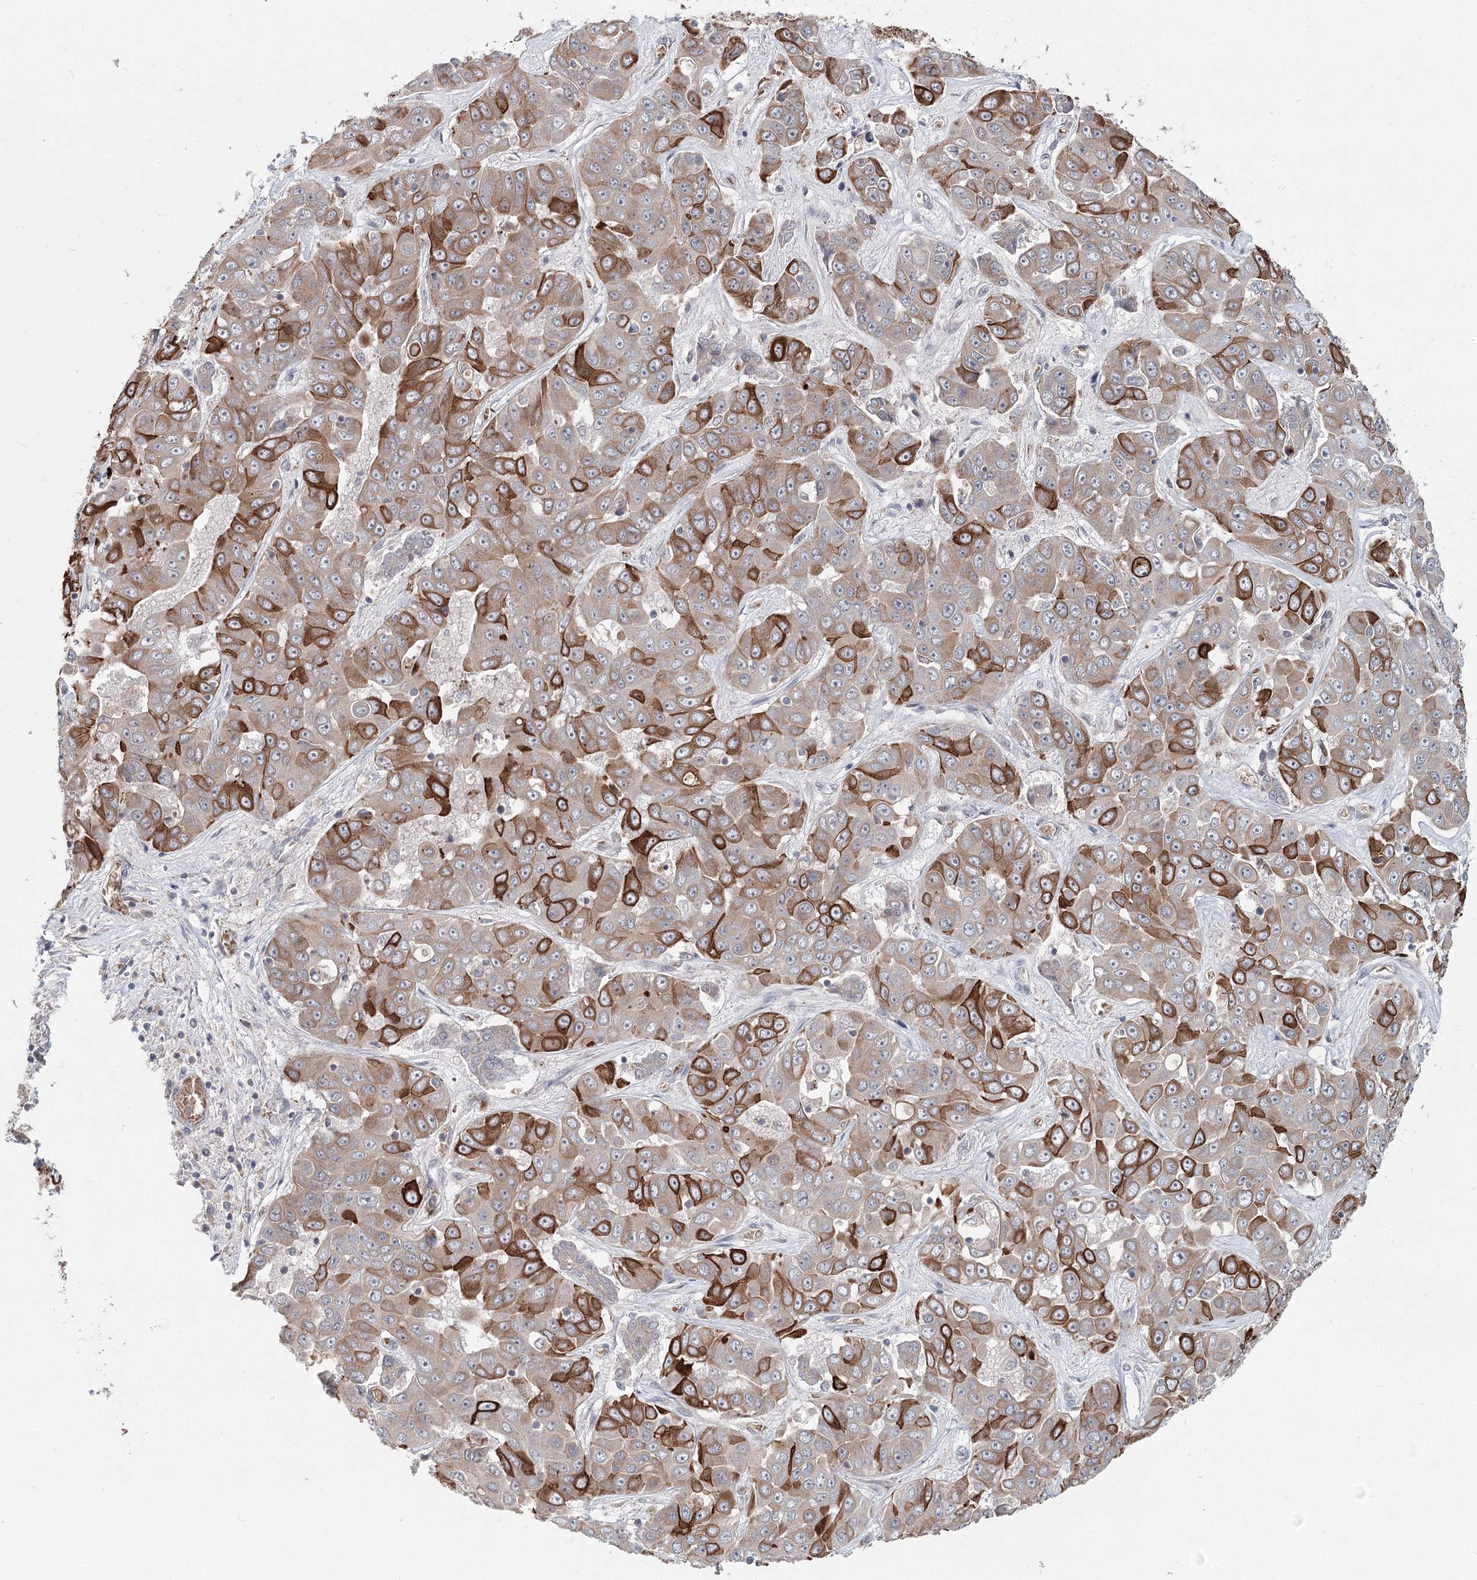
{"staining": {"intensity": "strong", "quantity": "25%-75%", "location": "cytoplasmic/membranous"}, "tissue": "liver cancer", "cell_type": "Tumor cells", "image_type": "cancer", "snomed": [{"axis": "morphology", "description": "Cholangiocarcinoma"}, {"axis": "topography", "description": "Liver"}], "caption": "A photomicrograph of human liver cholangiocarcinoma stained for a protein displays strong cytoplasmic/membranous brown staining in tumor cells. The staining was performed using DAB (3,3'-diaminobenzidine) to visualize the protein expression in brown, while the nuclei were stained in blue with hematoxylin (Magnification: 20x).", "gene": "FBXO7", "patient": {"sex": "female", "age": 52}}